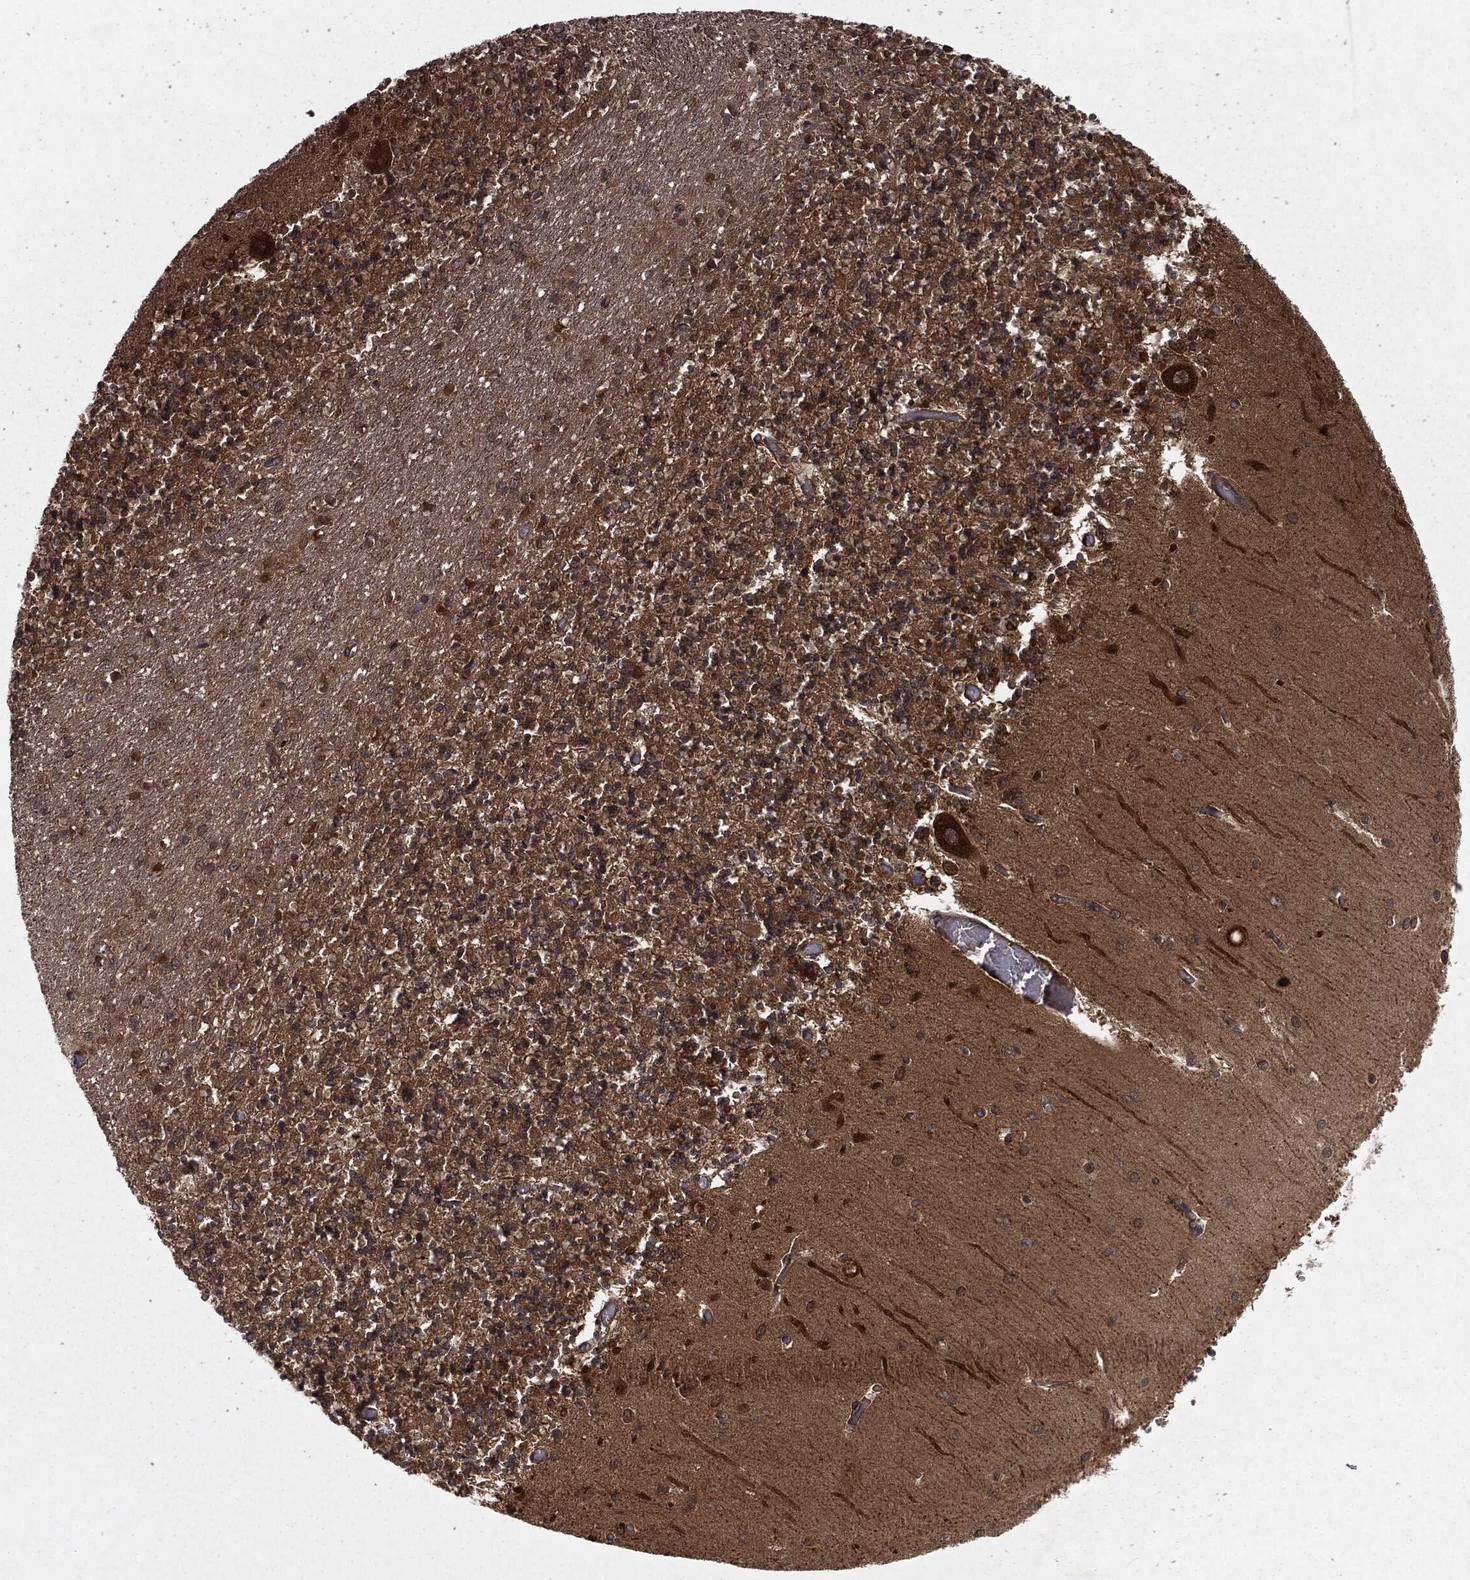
{"staining": {"intensity": "strong", "quantity": "25%-75%", "location": "cytoplasmic/membranous,nuclear"}, "tissue": "cerebellum", "cell_type": "Cells in granular layer", "image_type": "normal", "snomed": [{"axis": "morphology", "description": "Normal tissue, NOS"}, {"axis": "topography", "description": "Cerebellum"}], "caption": "Immunohistochemistry (IHC) histopathology image of benign cerebellum: human cerebellum stained using IHC shows high levels of strong protein expression localized specifically in the cytoplasmic/membranous,nuclear of cells in granular layer, appearing as a cytoplasmic/membranous,nuclear brown color.", "gene": "RANBP9", "patient": {"sex": "female", "age": 64}}